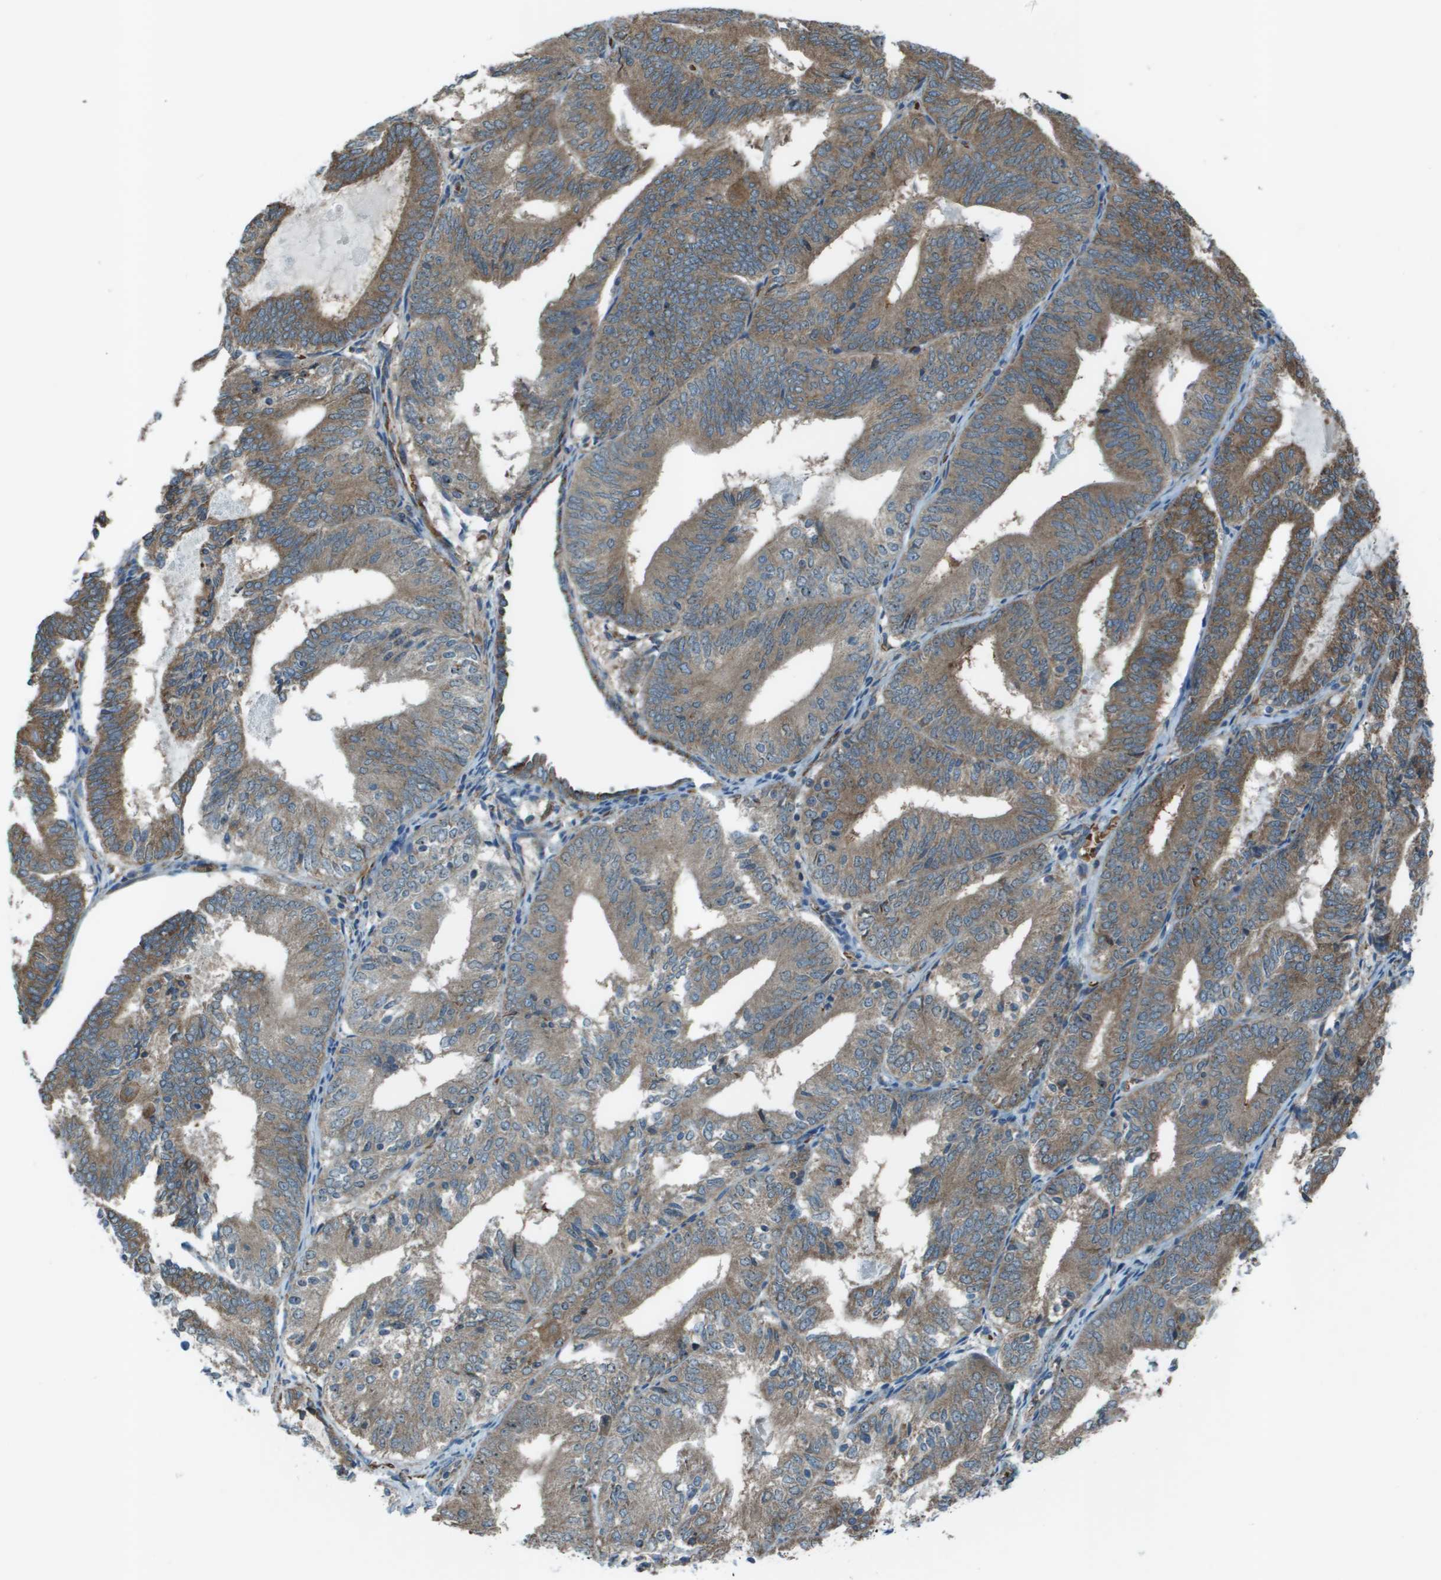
{"staining": {"intensity": "moderate", "quantity": ">75%", "location": "cytoplasmic/membranous"}, "tissue": "endometrial cancer", "cell_type": "Tumor cells", "image_type": "cancer", "snomed": [{"axis": "morphology", "description": "Adenocarcinoma, NOS"}, {"axis": "topography", "description": "Endometrium"}], "caption": "This is an image of immunohistochemistry staining of endometrial adenocarcinoma, which shows moderate expression in the cytoplasmic/membranous of tumor cells.", "gene": "UTS2", "patient": {"sex": "female", "age": 81}}